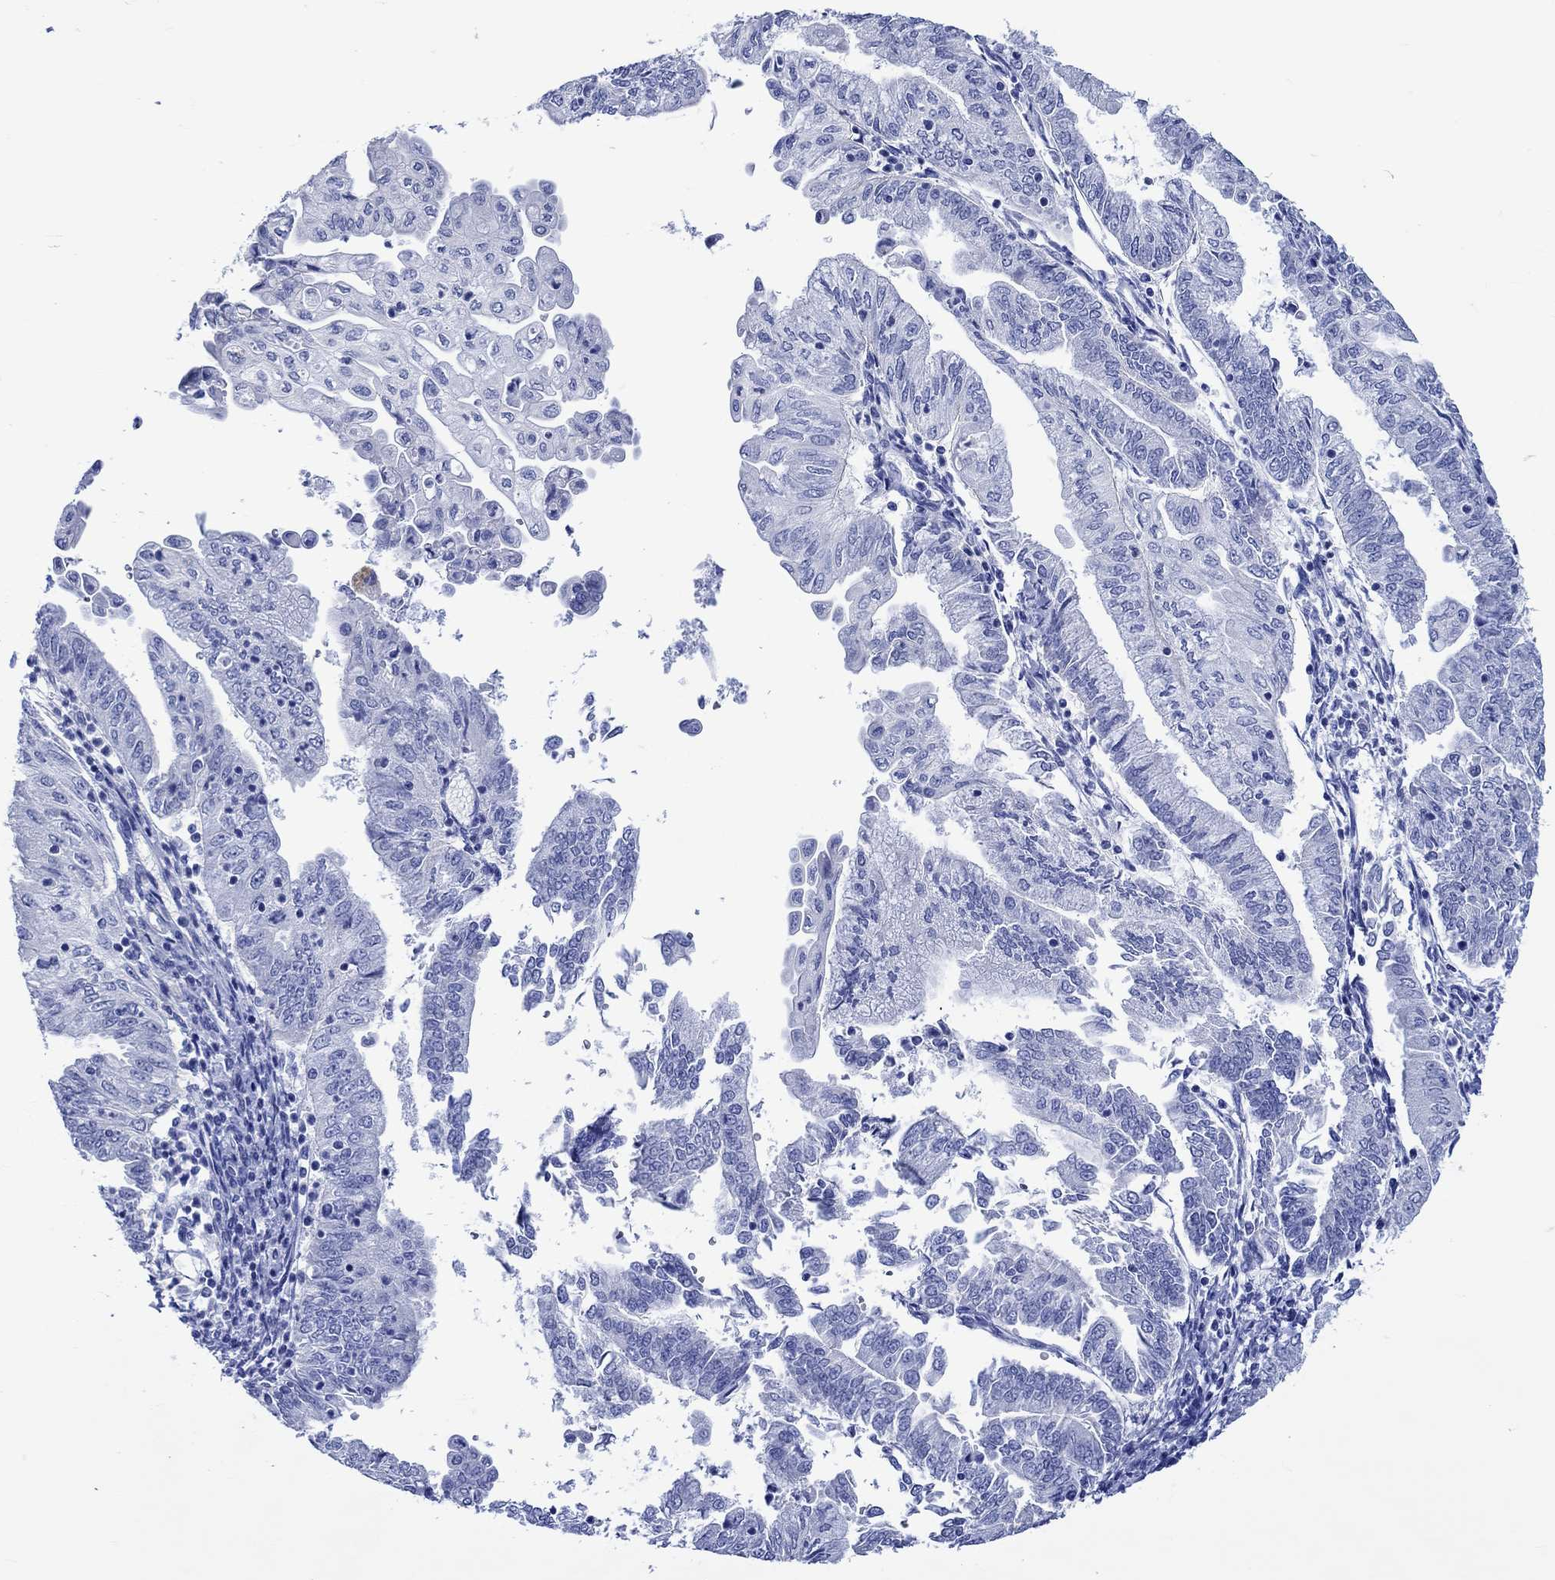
{"staining": {"intensity": "negative", "quantity": "none", "location": "none"}, "tissue": "endometrial cancer", "cell_type": "Tumor cells", "image_type": "cancer", "snomed": [{"axis": "morphology", "description": "Adenocarcinoma, NOS"}, {"axis": "topography", "description": "Endometrium"}], "caption": "A micrograph of human adenocarcinoma (endometrial) is negative for staining in tumor cells. (Stains: DAB immunohistochemistry (IHC) with hematoxylin counter stain, Microscopy: brightfield microscopy at high magnification).", "gene": "KLHL33", "patient": {"sex": "female", "age": 55}}